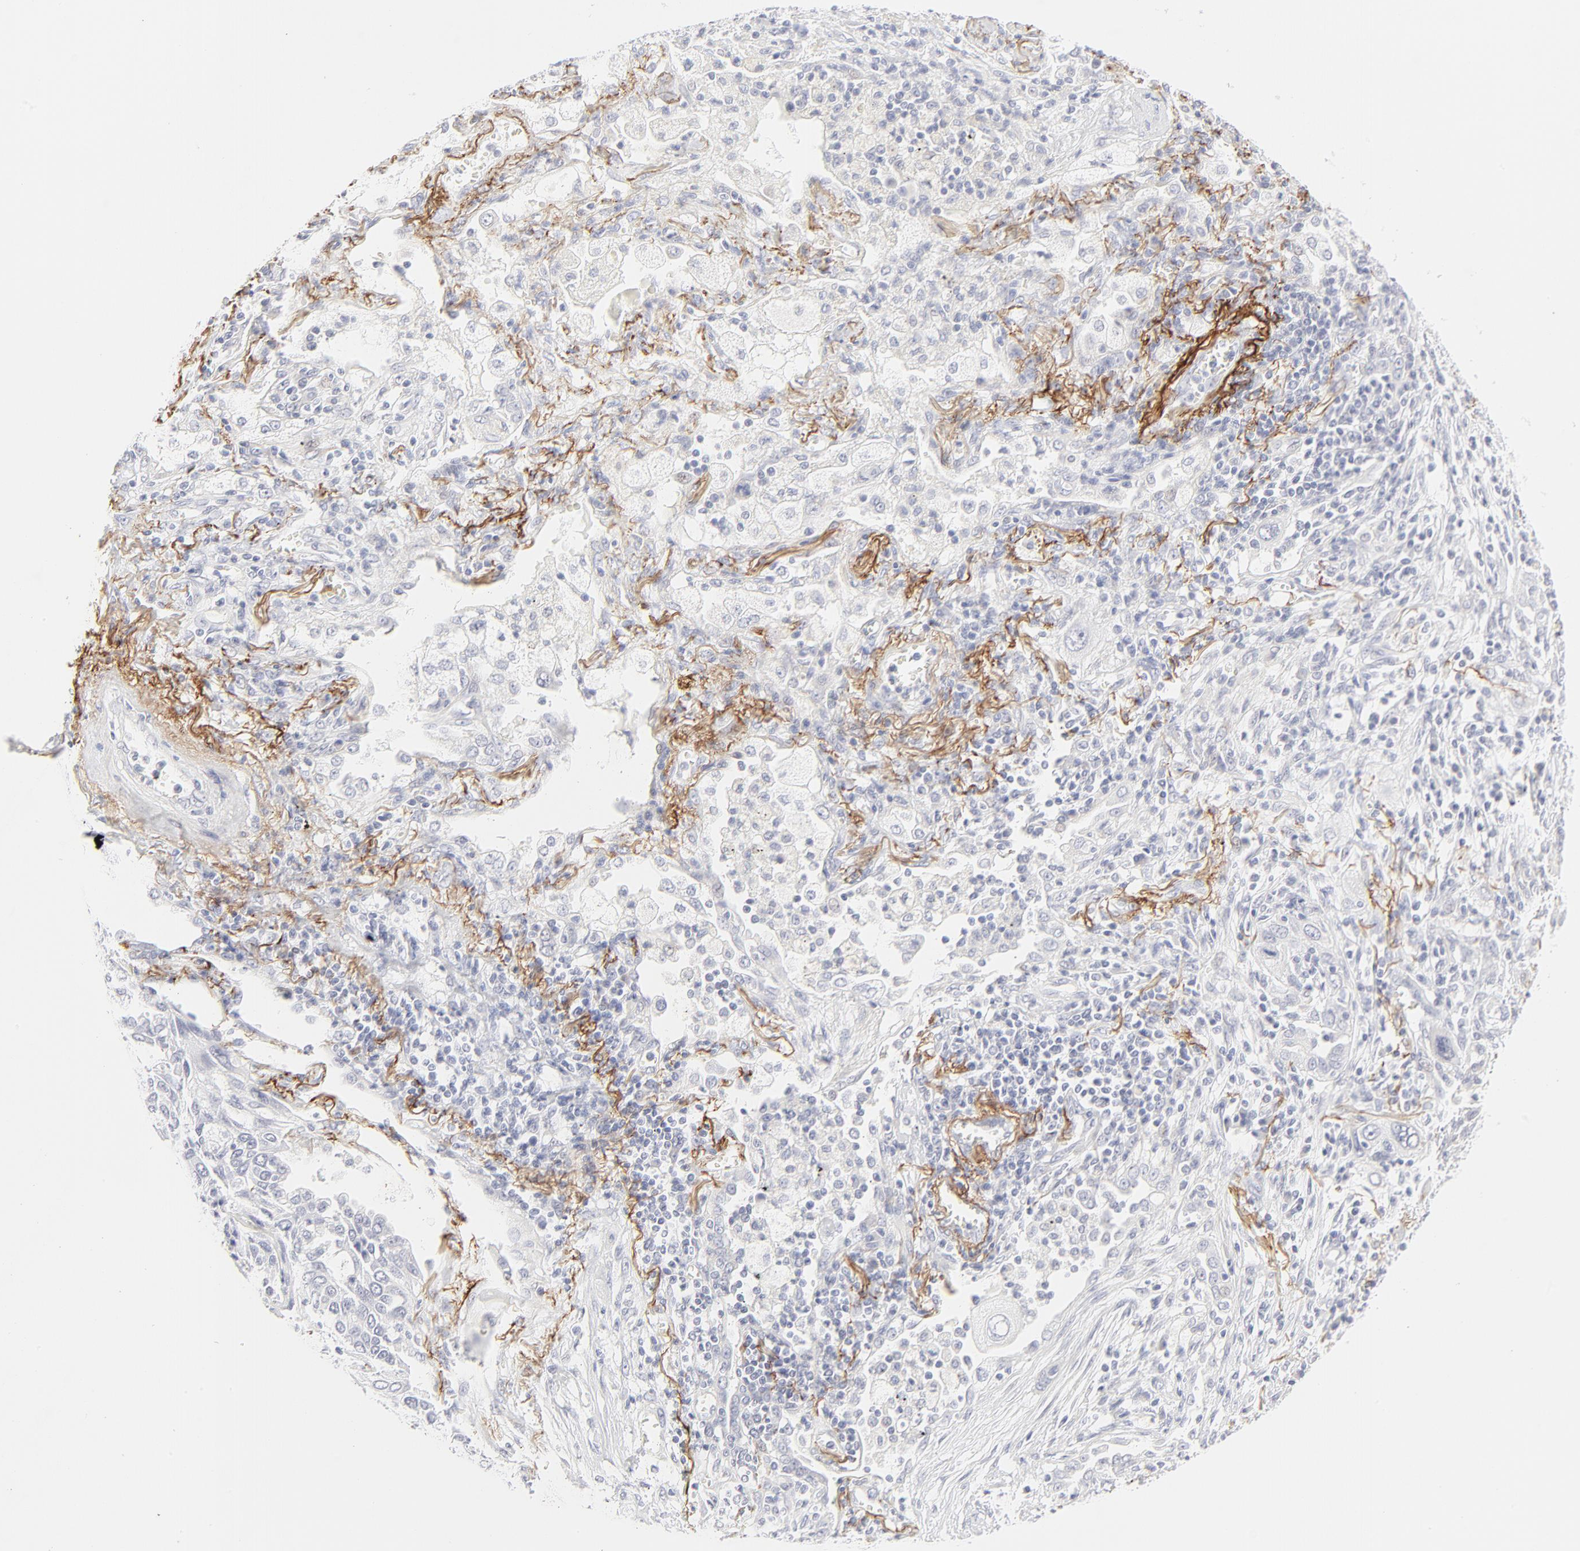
{"staining": {"intensity": "negative", "quantity": "none", "location": "none"}, "tissue": "lung cancer", "cell_type": "Tumor cells", "image_type": "cancer", "snomed": [{"axis": "morphology", "description": "Squamous cell carcinoma, NOS"}, {"axis": "topography", "description": "Lung"}], "caption": "Squamous cell carcinoma (lung) stained for a protein using immunohistochemistry displays no staining tumor cells.", "gene": "NPNT", "patient": {"sex": "female", "age": 76}}